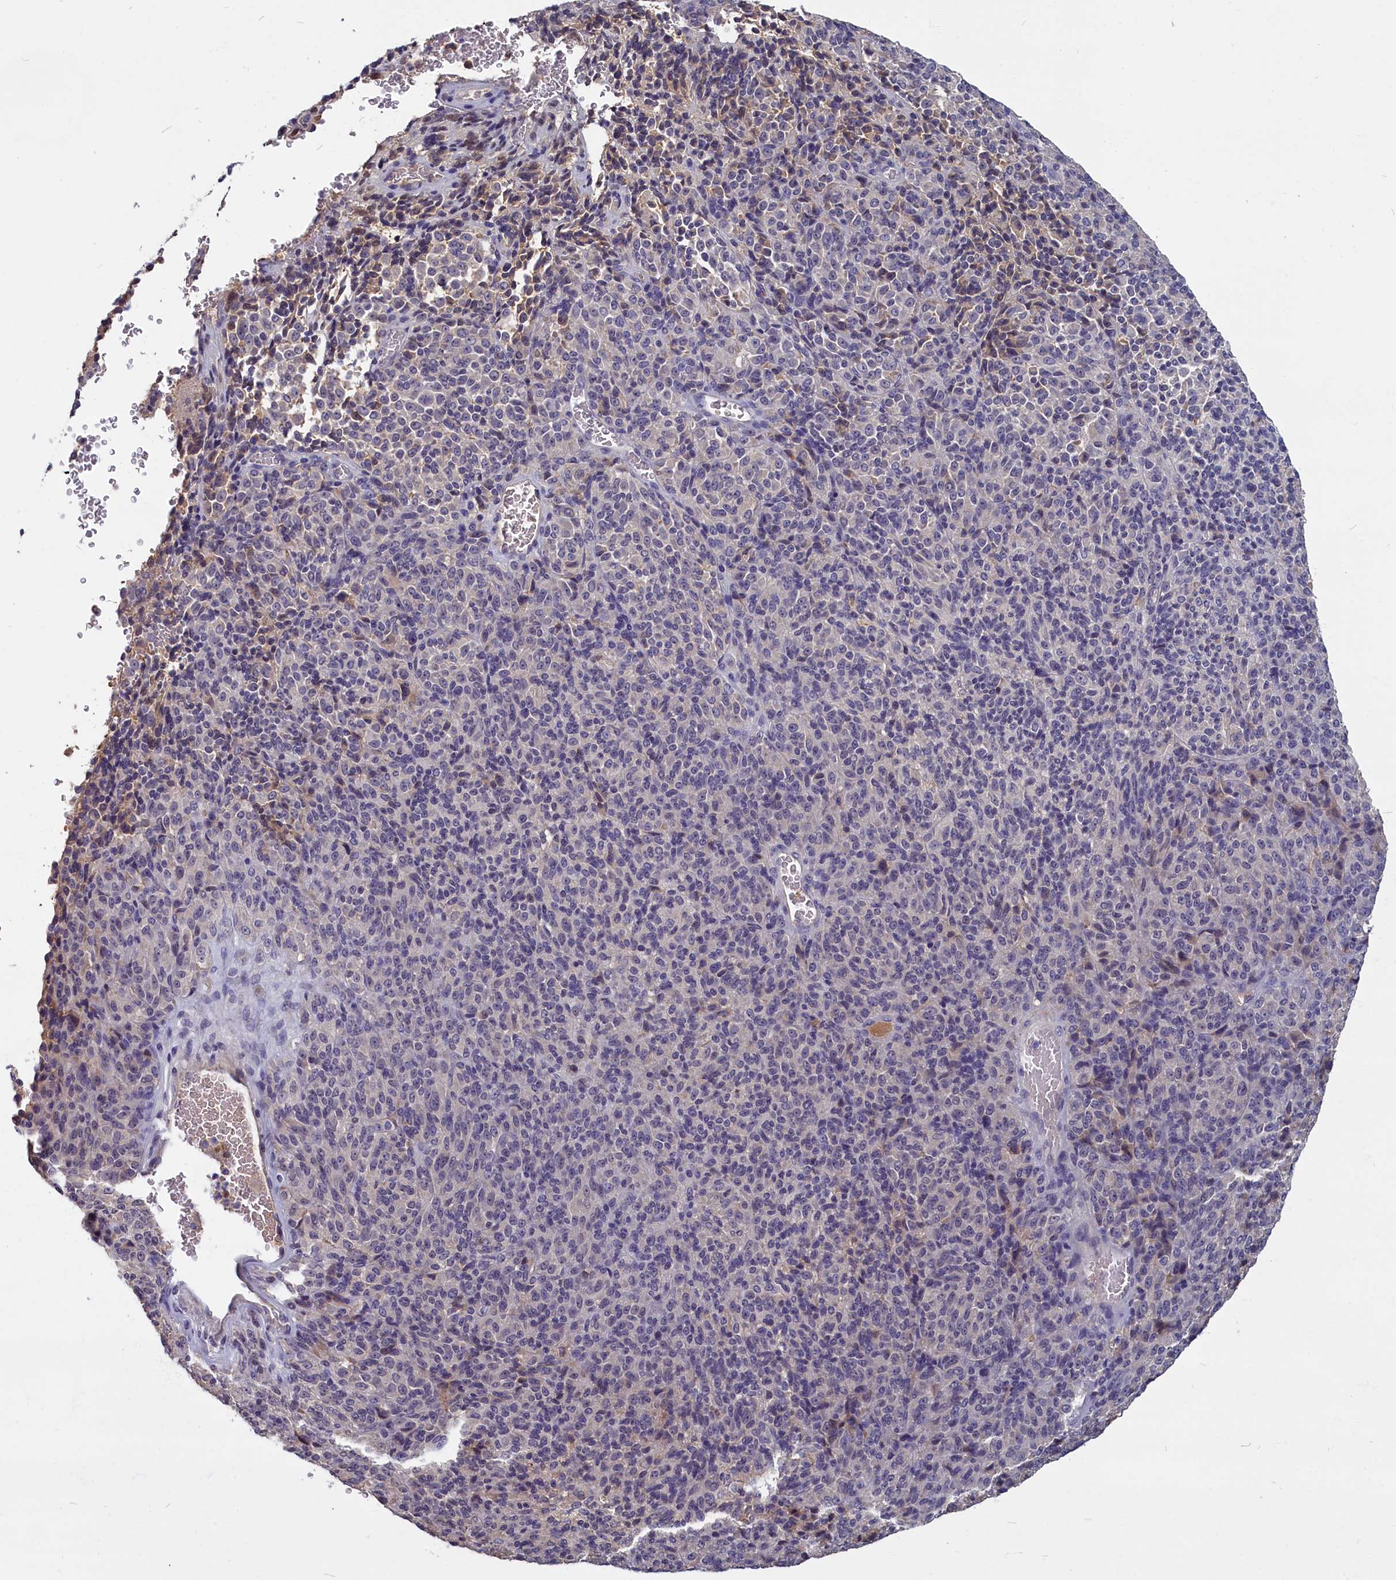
{"staining": {"intensity": "negative", "quantity": "none", "location": "none"}, "tissue": "melanoma", "cell_type": "Tumor cells", "image_type": "cancer", "snomed": [{"axis": "morphology", "description": "Malignant melanoma, Metastatic site"}, {"axis": "topography", "description": "Brain"}], "caption": "Immunohistochemistry (IHC) histopathology image of human melanoma stained for a protein (brown), which displays no expression in tumor cells. Brightfield microscopy of immunohistochemistry stained with DAB (brown) and hematoxylin (blue), captured at high magnification.", "gene": "SV2C", "patient": {"sex": "female", "age": 56}}